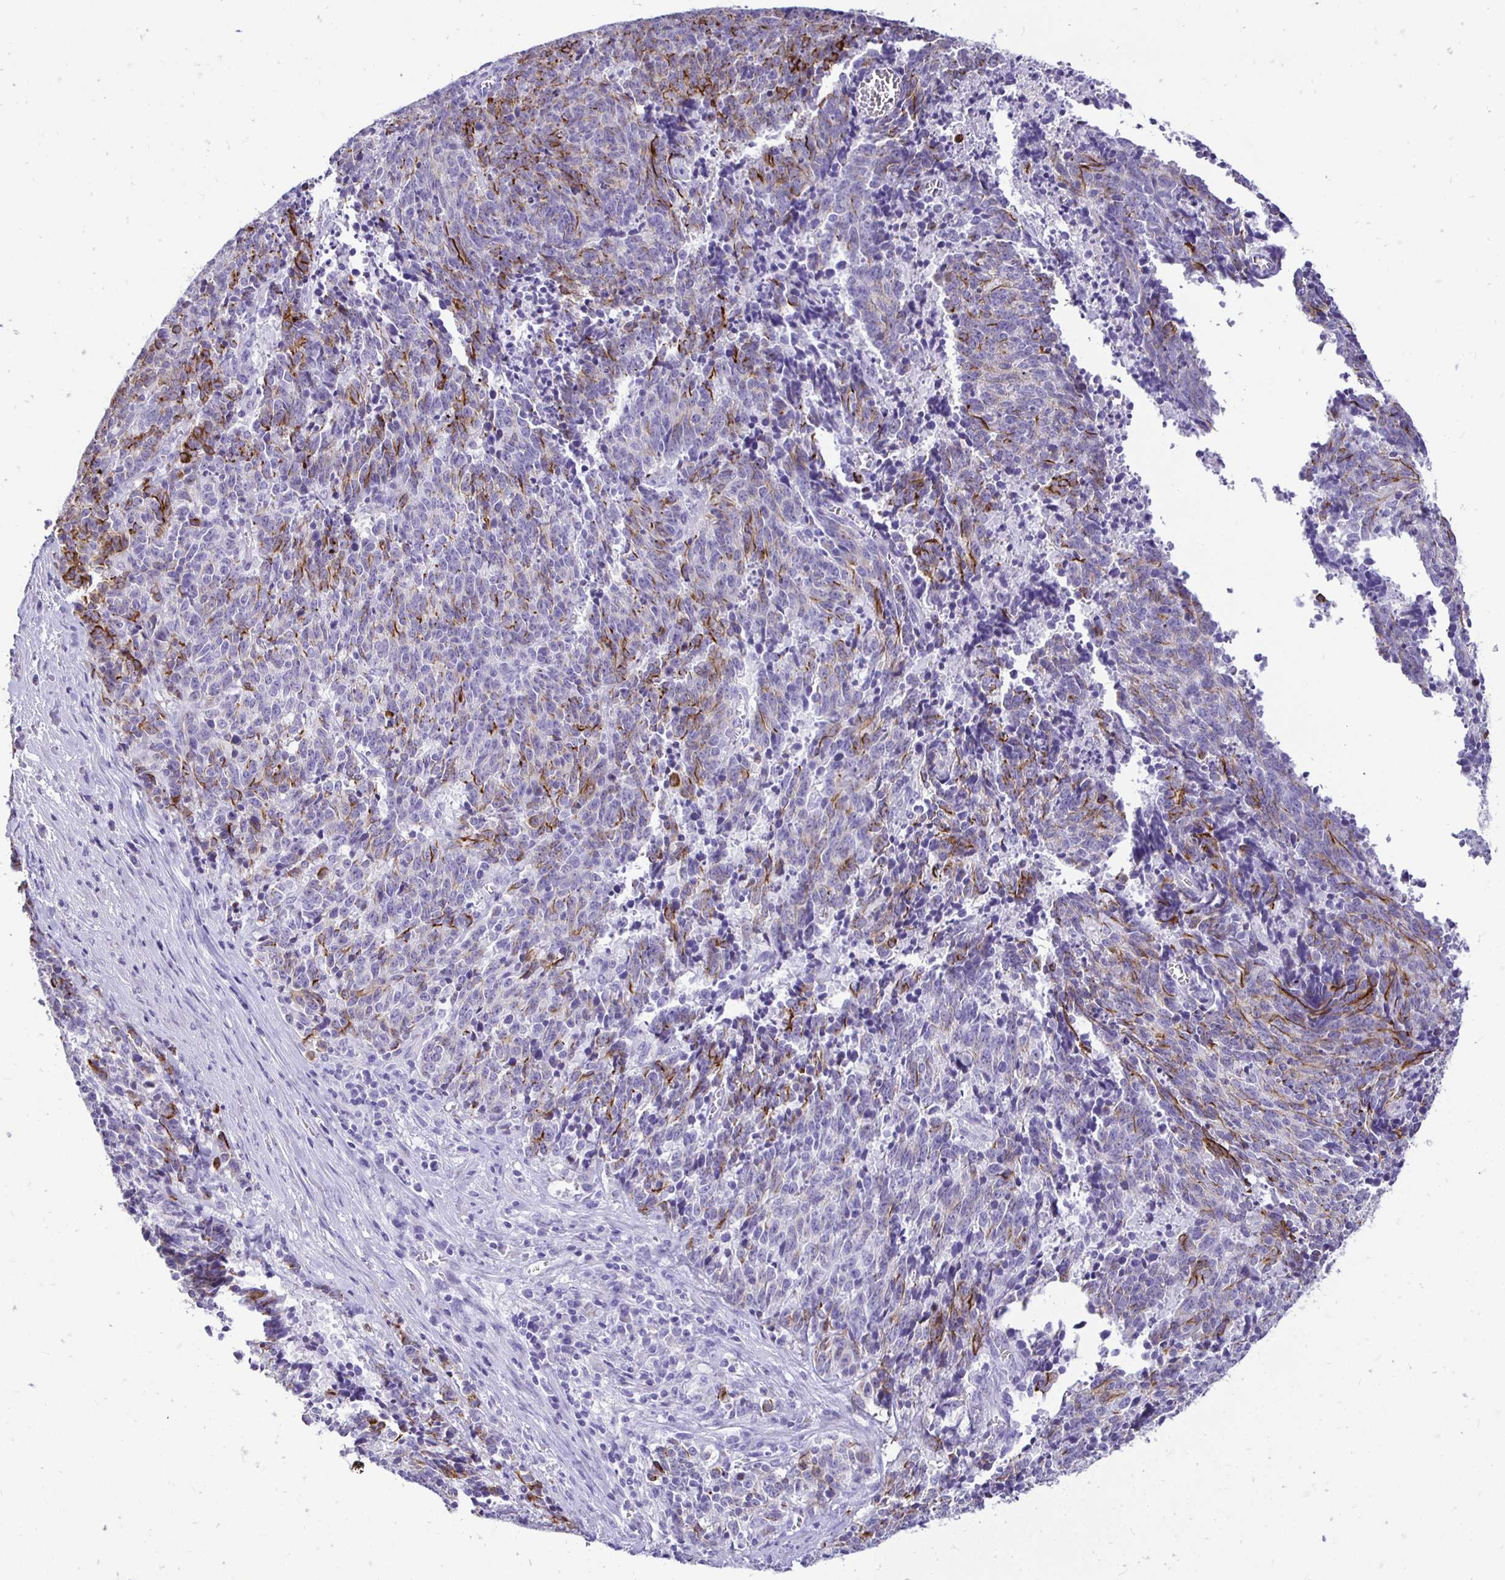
{"staining": {"intensity": "moderate", "quantity": "<25%", "location": "cytoplasmic/membranous"}, "tissue": "cervical cancer", "cell_type": "Tumor cells", "image_type": "cancer", "snomed": [{"axis": "morphology", "description": "Squamous cell carcinoma, NOS"}, {"axis": "topography", "description": "Cervix"}], "caption": "A micrograph showing moderate cytoplasmic/membranous positivity in about <25% of tumor cells in cervical squamous cell carcinoma, as visualized by brown immunohistochemical staining.", "gene": "TAF1D", "patient": {"sex": "female", "age": 29}}